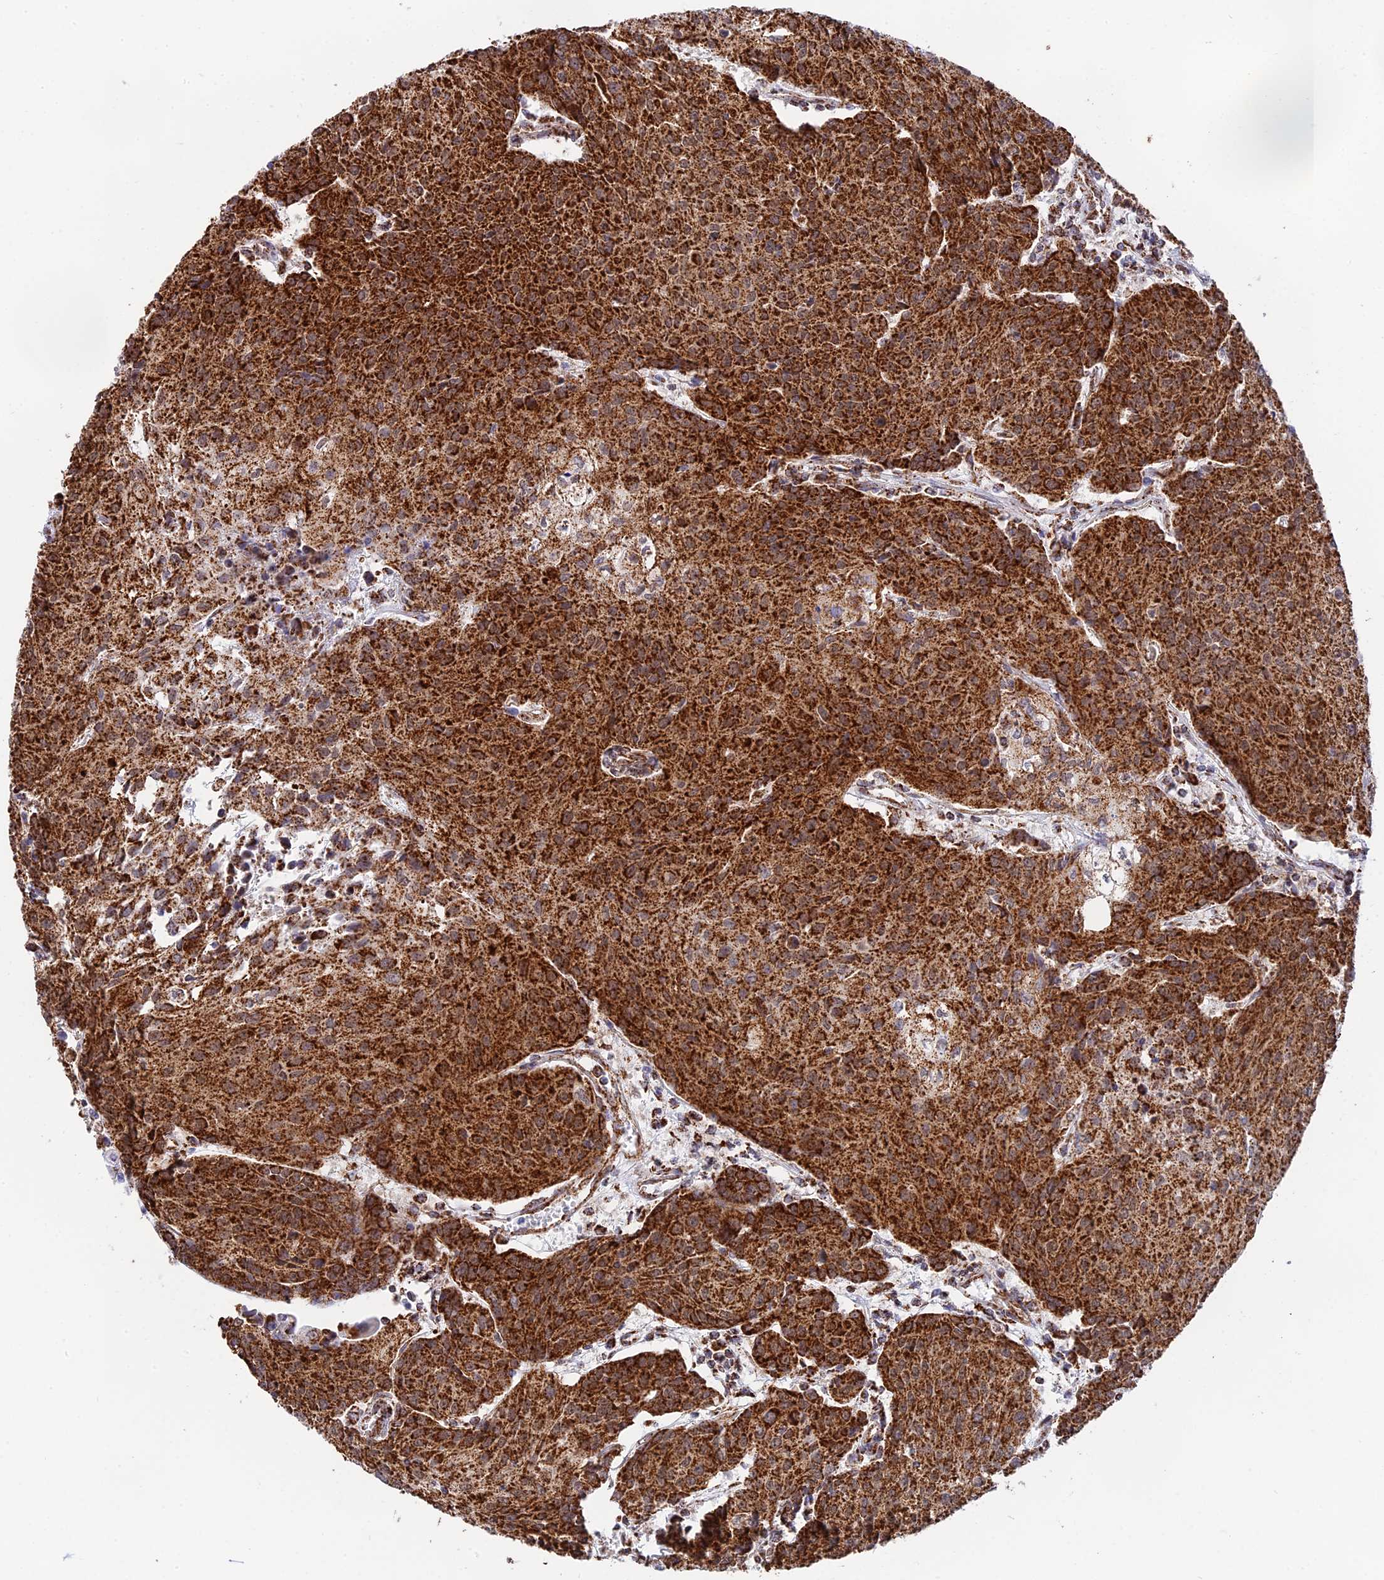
{"staining": {"intensity": "strong", "quantity": ">75%", "location": "cytoplasmic/membranous"}, "tissue": "urothelial cancer", "cell_type": "Tumor cells", "image_type": "cancer", "snomed": [{"axis": "morphology", "description": "Urothelial carcinoma, High grade"}, {"axis": "topography", "description": "Urinary bladder"}], "caption": "Strong cytoplasmic/membranous expression for a protein is identified in about >75% of tumor cells of high-grade urothelial carcinoma using IHC.", "gene": "CDC16", "patient": {"sex": "female", "age": 85}}